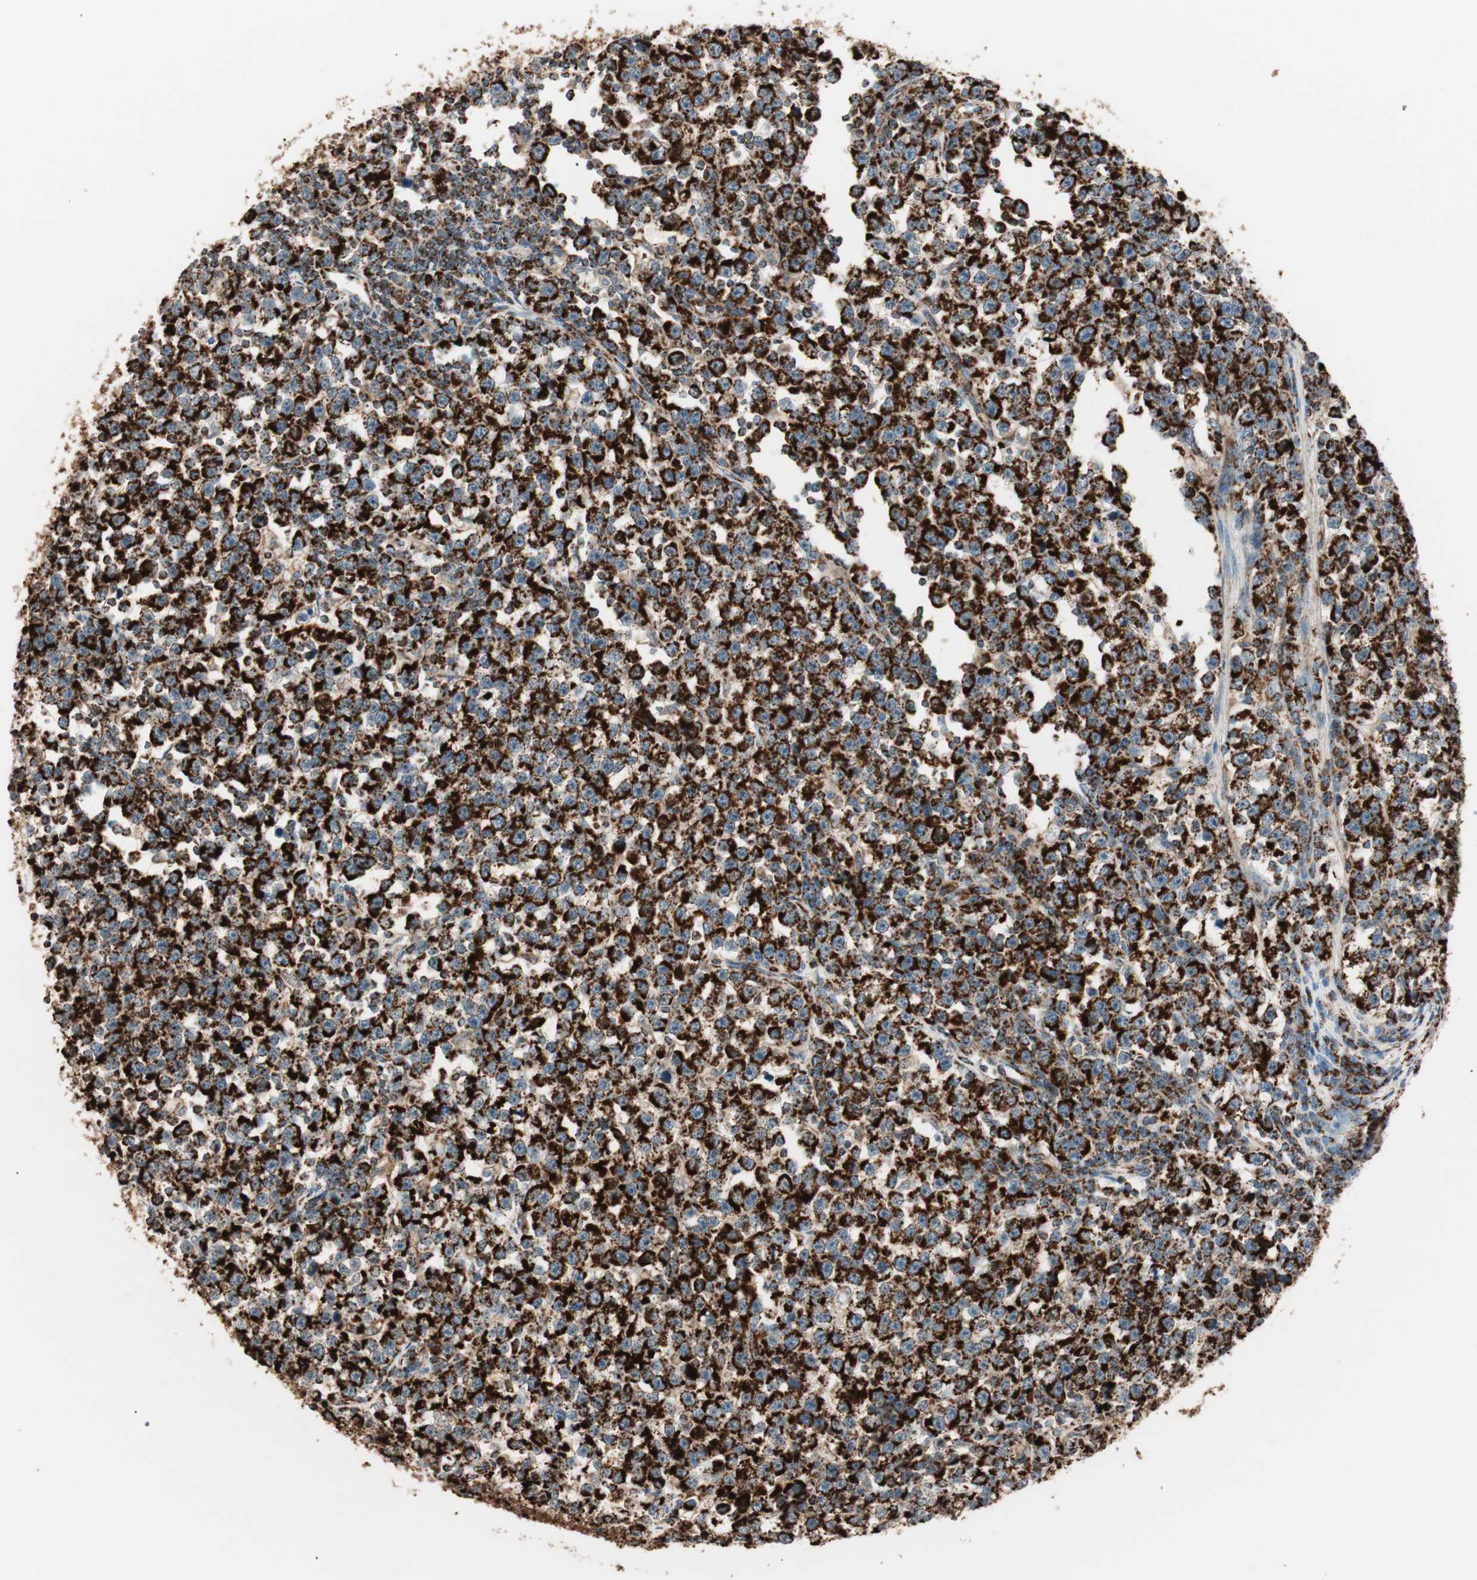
{"staining": {"intensity": "strong", "quantity": ">75%", "location": "cytoplasmic/membranous"}, "tissue": "testis cancer", "cell_type": "Tumor cells", "image_type": "cancer", "snomed": [{"axis": "morphology", "description": "Seminoma, NOS"}, {"axis": "topography", "description": "Testis"}], "caption": "Immunohistochemistry (IHC) photomicrograph of neoplastic tissue: human testis seminoma stained using IHC exhibits high levels of strong protein expression localized specifically in the cytoplasmic/membranous of tumor cells, appearing as a cytoplasmic/membranous brown color.", "gene": "TOMM22", "patient": {"sex": "male", "age": 43}}